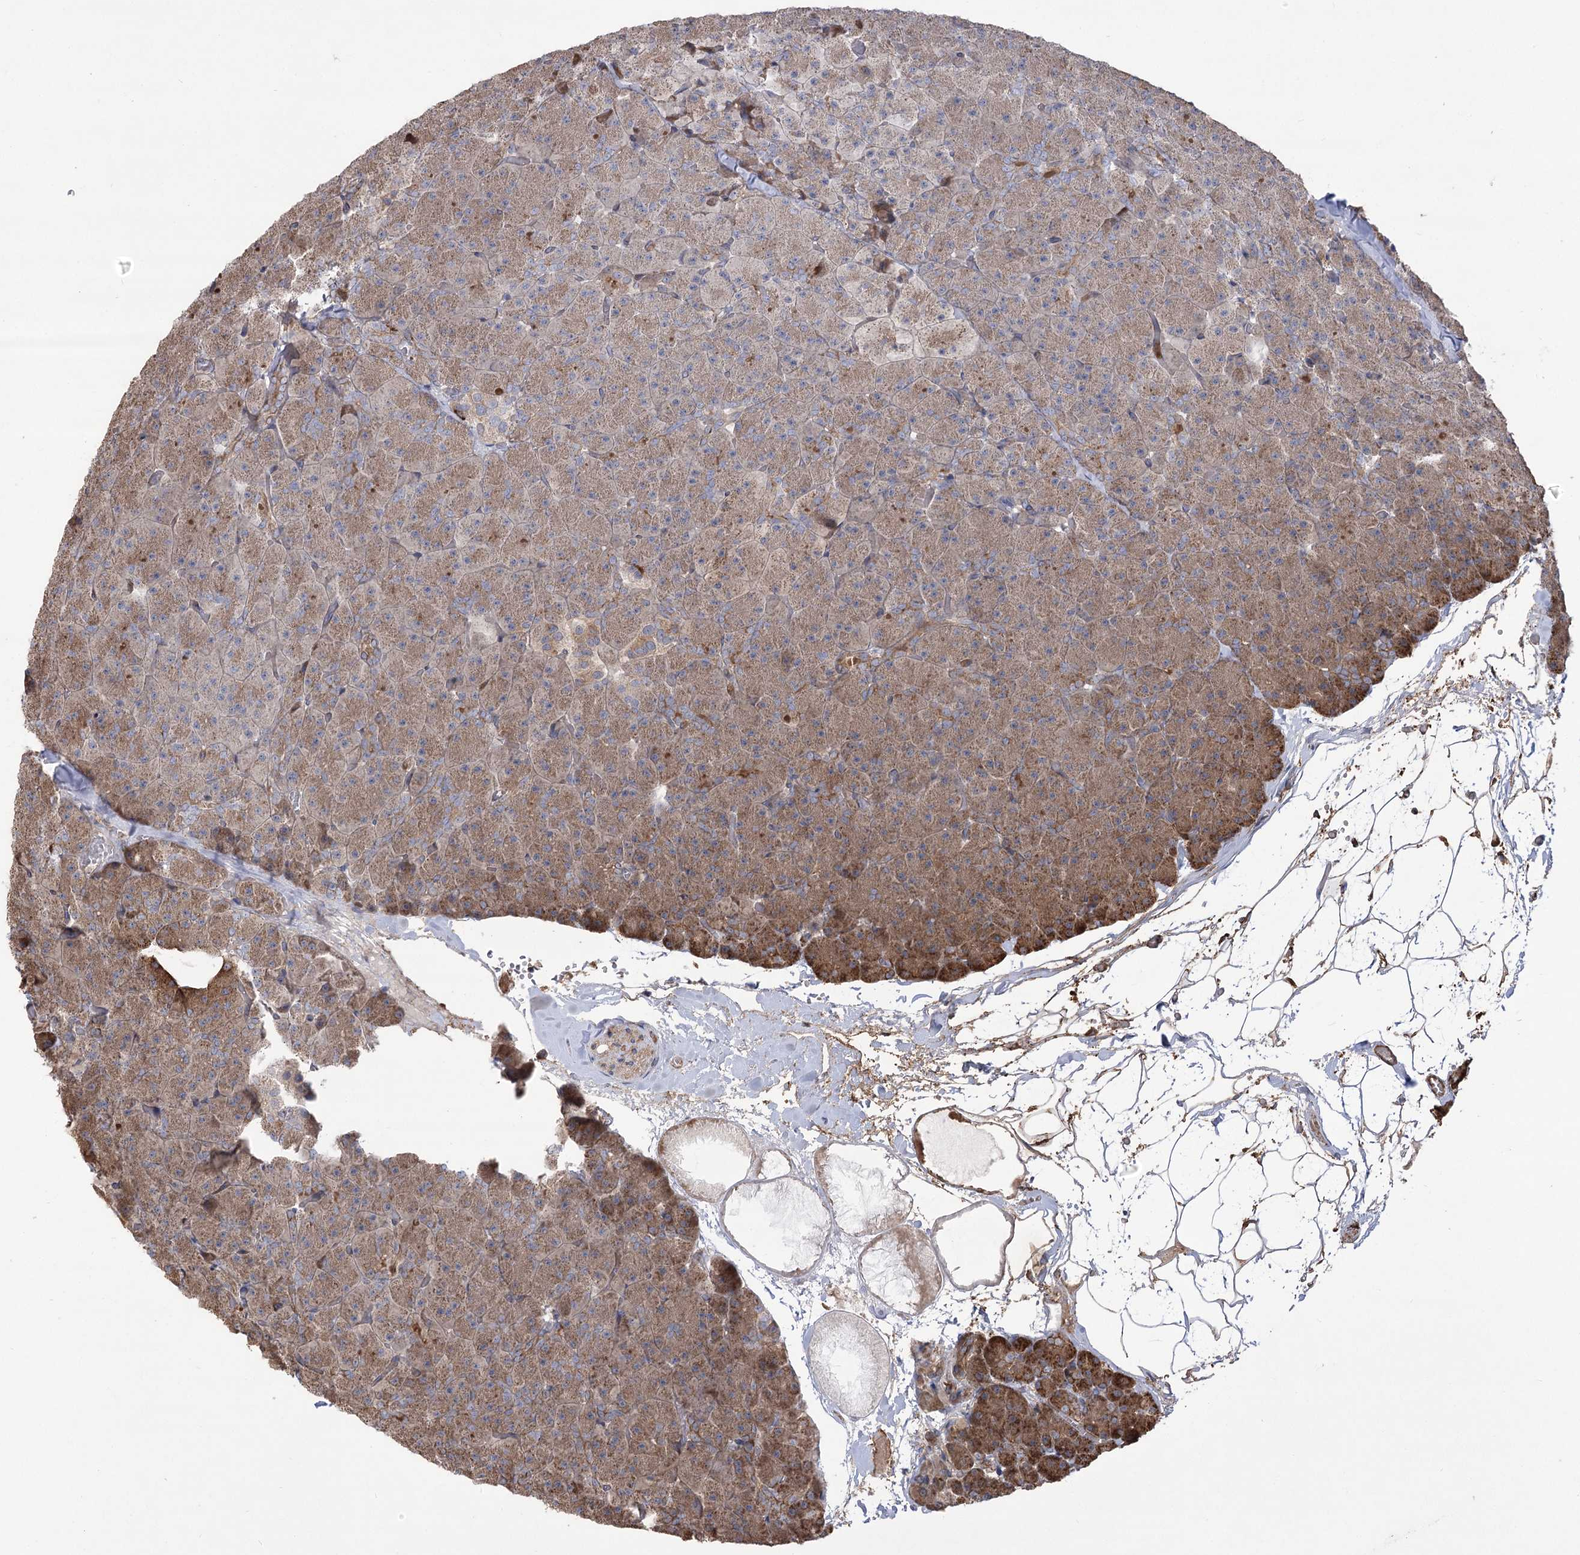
{"staining": {"intensity": "moderate", "quantity": ">75%", "location": "cytoplasmic/membranous"}, "tissue": "pancreas", "cell_type": "Exocrine glandular cells", "image_type": "normal", "snomed": [{"axis": "morphology", "description": "Normal tissue, NOS"}, {"axis": "topography", "description": "Pancreas"}], "caption": "Immunohistochemical staining of benign pancreas demonstrates moderate cytoplasmic/membranous protein staining in approximately >75% of exocrine glandular cells. The staining was performed using DAB, with brown indicating positive protein expression. Nuclei are stained blue with hematoxylin.", "gene": "RNF24", "patient": {"sex": "male", "age": 36}}